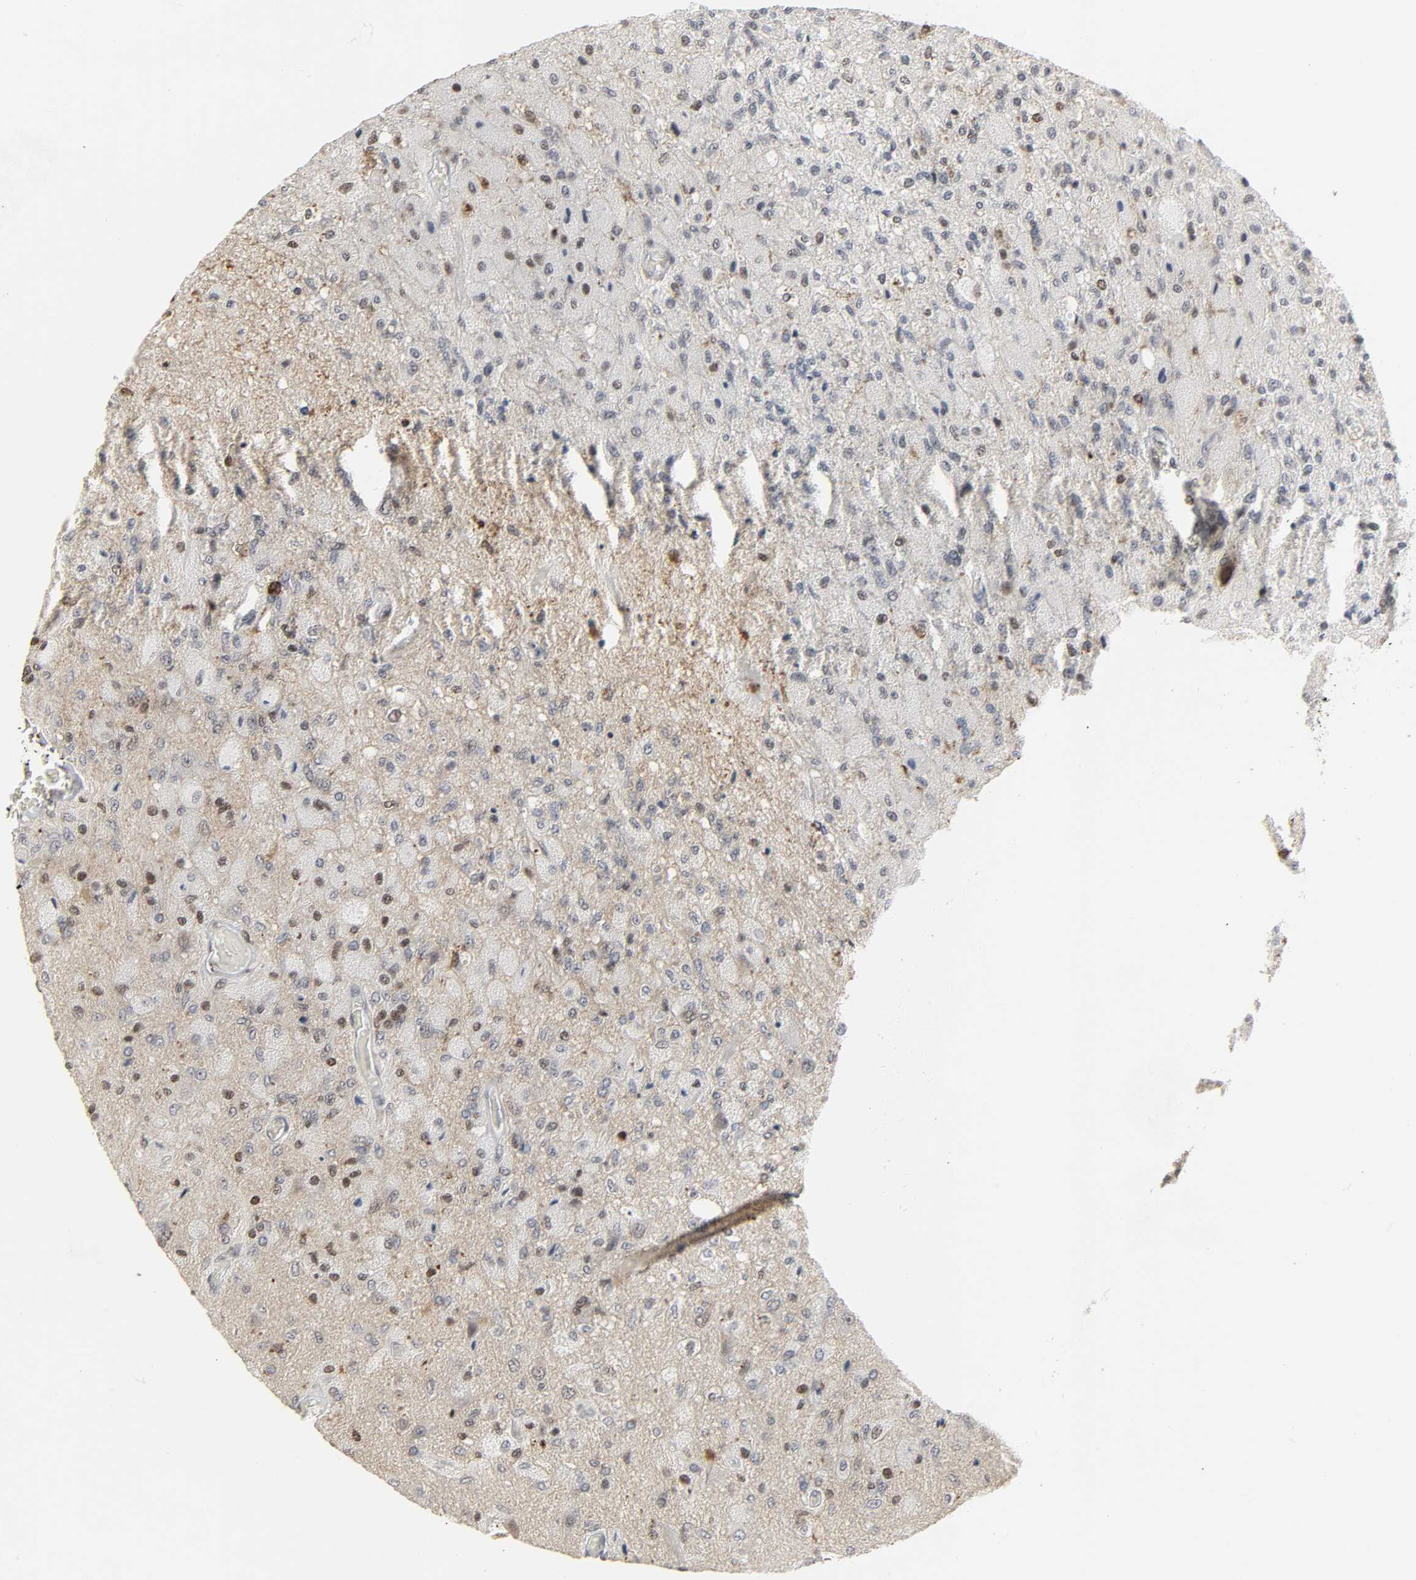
{"staining": {"intensity": "weak", "quantity": "<25%", "location": "nuclear"}, "tissue": "glioma", "cell_type": "Tumor cells", "image_type": "cancer", "snomed": [{"axis": "morphology", "description": "Normal tissue, NOS"}, {"axis": "morphology", "description": "Glioma, malignant, High grade"}, {"axis": "topography", "description": "Cerebral cortex"}], "caption": "Histopathology image shows no protein expression in tumor cells of glioma tissue.", "gene": "DAZAP1", "patient": {"sex": "male", "age": 77}}